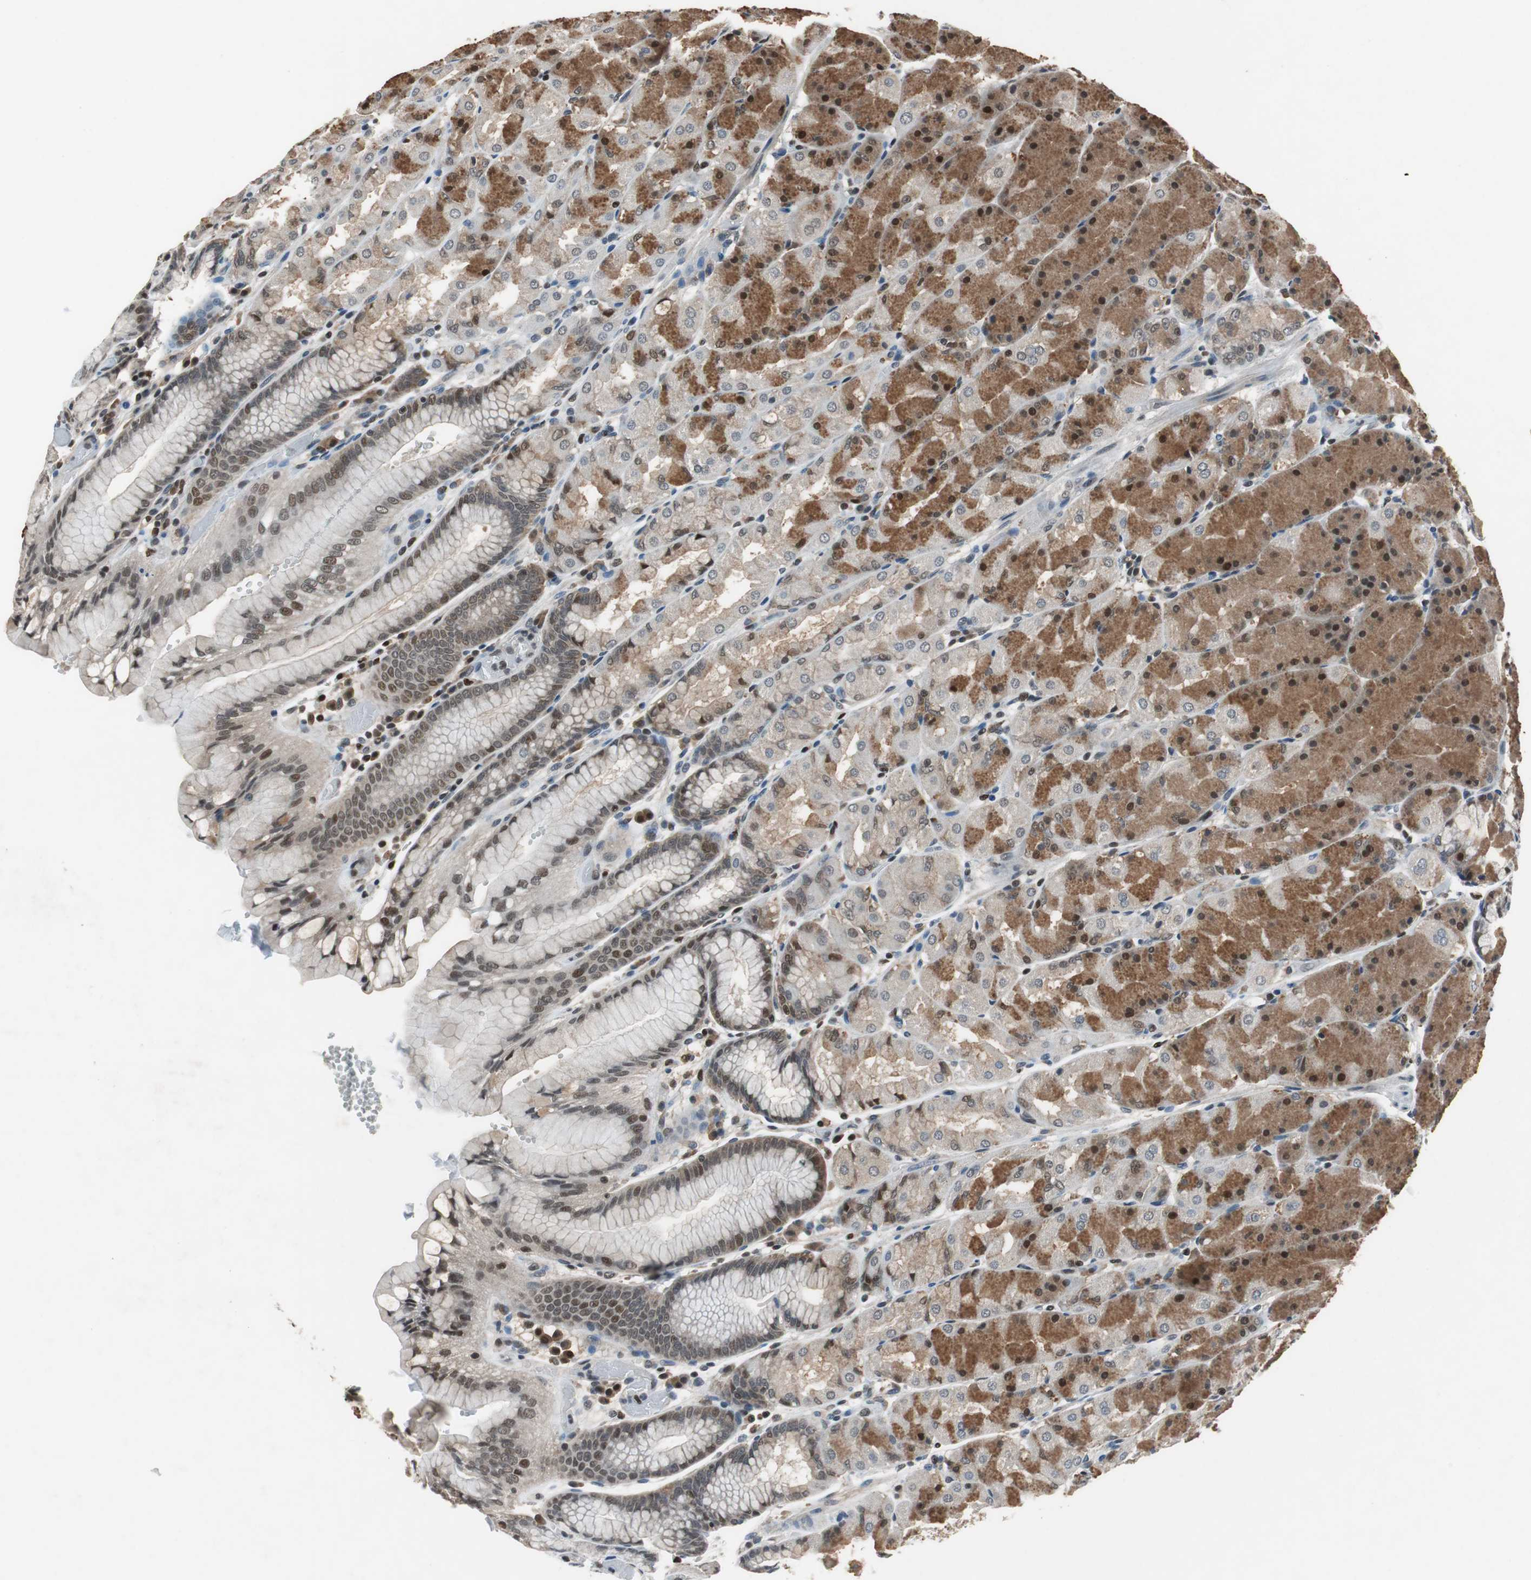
{"staining": {"intensity": "strong", "quantity": "25%-75%", "location": "cytoplasmic/membranous,nuclear"}, "tissue": "stomach", "cell_type": "Glandular cells", "image_type": "normal", "snomed": [{"axis": "morphology", "description": "Normal tissue, NOS"}, {"axis": "topography", "description": "Stomach, upper"}, {"axis": "topography", "description": "Stomach"}], "caption": "Stomach stained for a protein displays strong cytoplasmic/membranous,nuclear positivity in glandular cells.", "gene": "MAFB", "patient": {"sex": "male", "age": 76}}